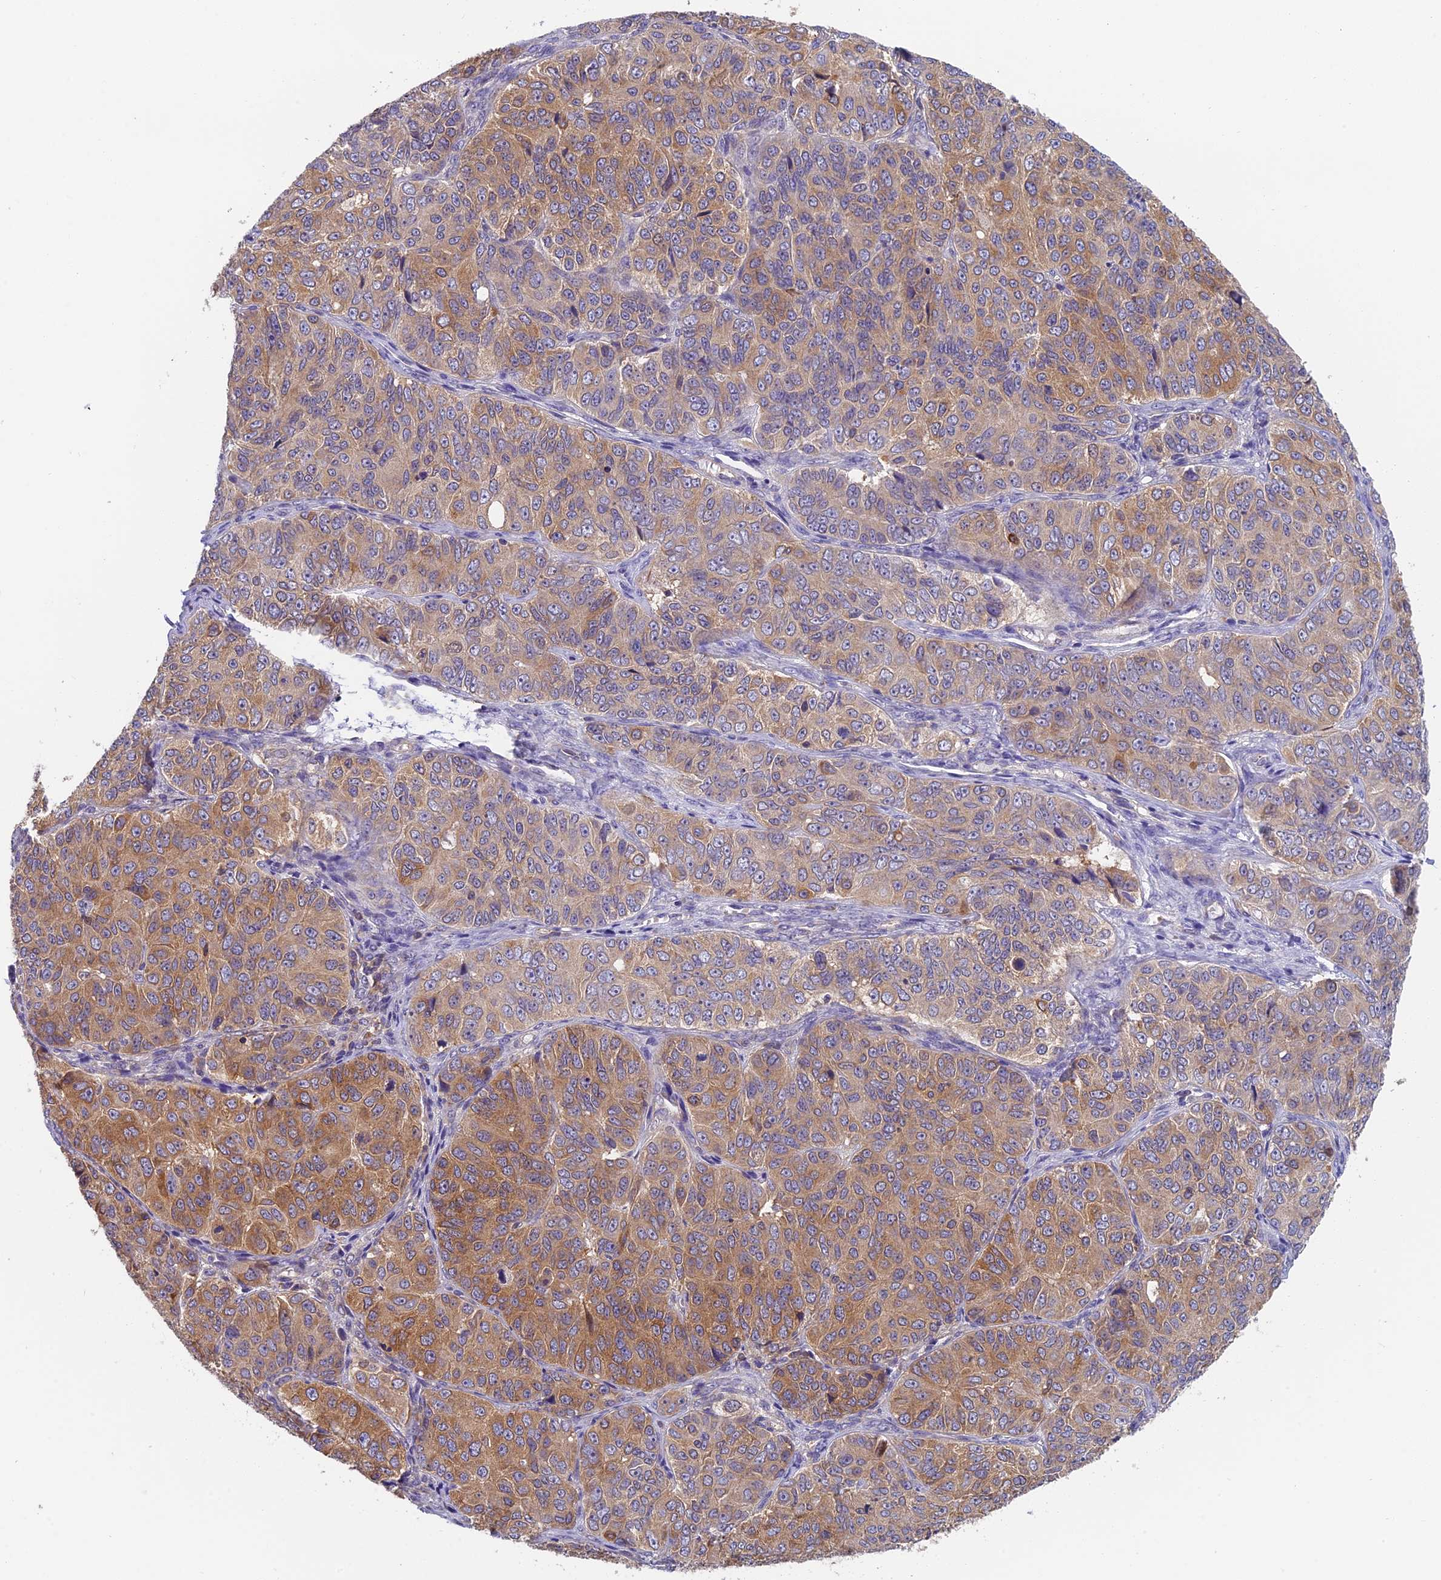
{"staining": {"intensity": "moderate", "quantity": "25%-75%", "location": "cytoplasmic/membranous"}, "tissue": "ovarian cancer", "cell_type": "Tumor cells", "image_type": "cancer", "snomed": [{"axis": "morphology", "description": "Carcinoma, endometroid"}, {"axis": "topography", "description": "Ovary"}], "caption": "Protein analysis of ovarian endometroid carcinoma tissue demonstrates moderate cytoplasmic/membranous expression in about 25%-75% of tumor cells.", "gene": "IPO5", "patient": {"sex": "female", "age": 51}}